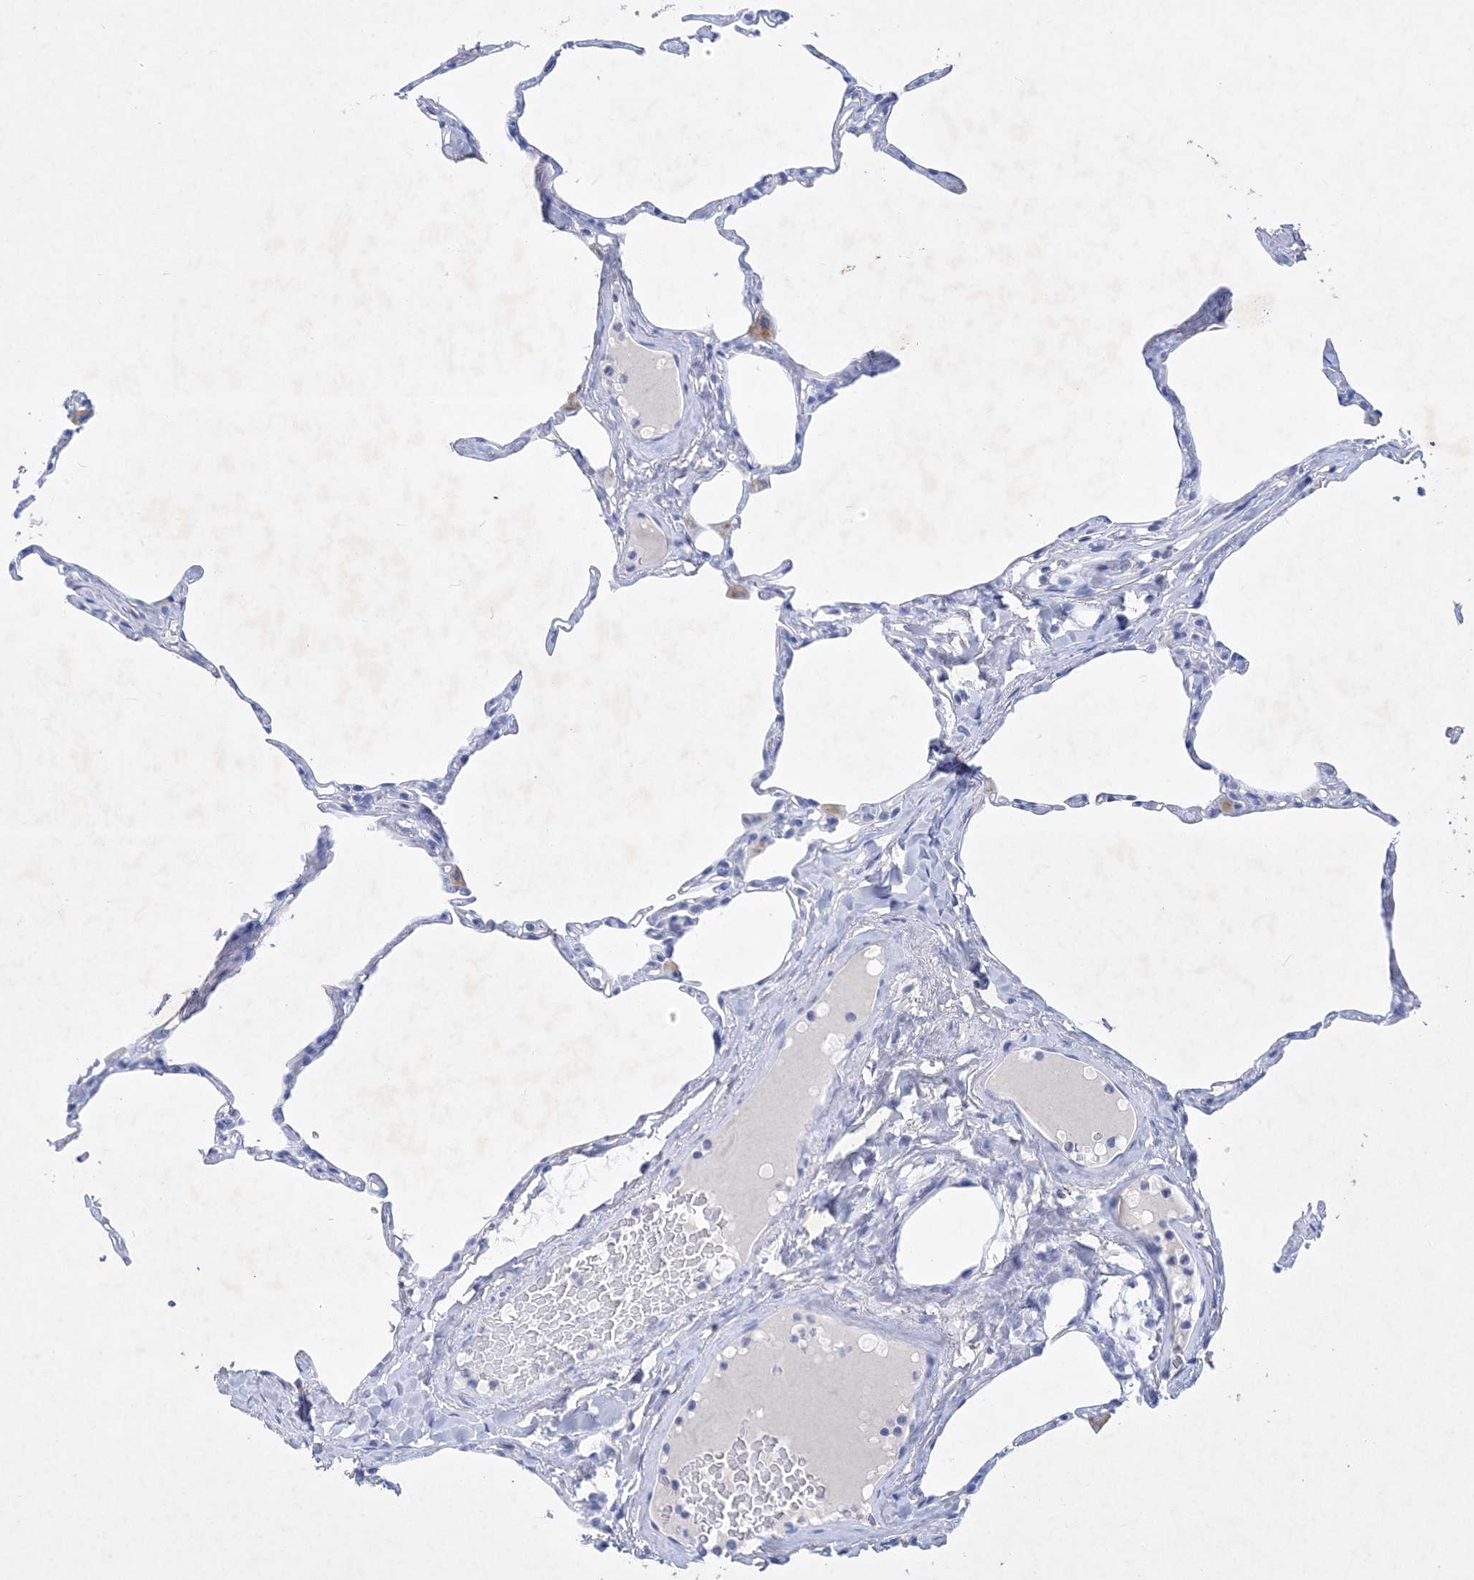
{"staining": {"intensity": "negative", "quantity": "none", "location": "none"}, "tissue": "lung", "cell_type": "Alveolar cells", "image_type": "normal", "snomed": [{"axis": "morphology", "description": "Normal tissue, NOS"}, {"axis": "topography", "description": "Lung"}], "caption": "Lung stained for a protein using immunohistochemistry shows no expression alveolar cells.", "gene": "COPS8", "patient": {"sex": "male", "age": 65}}